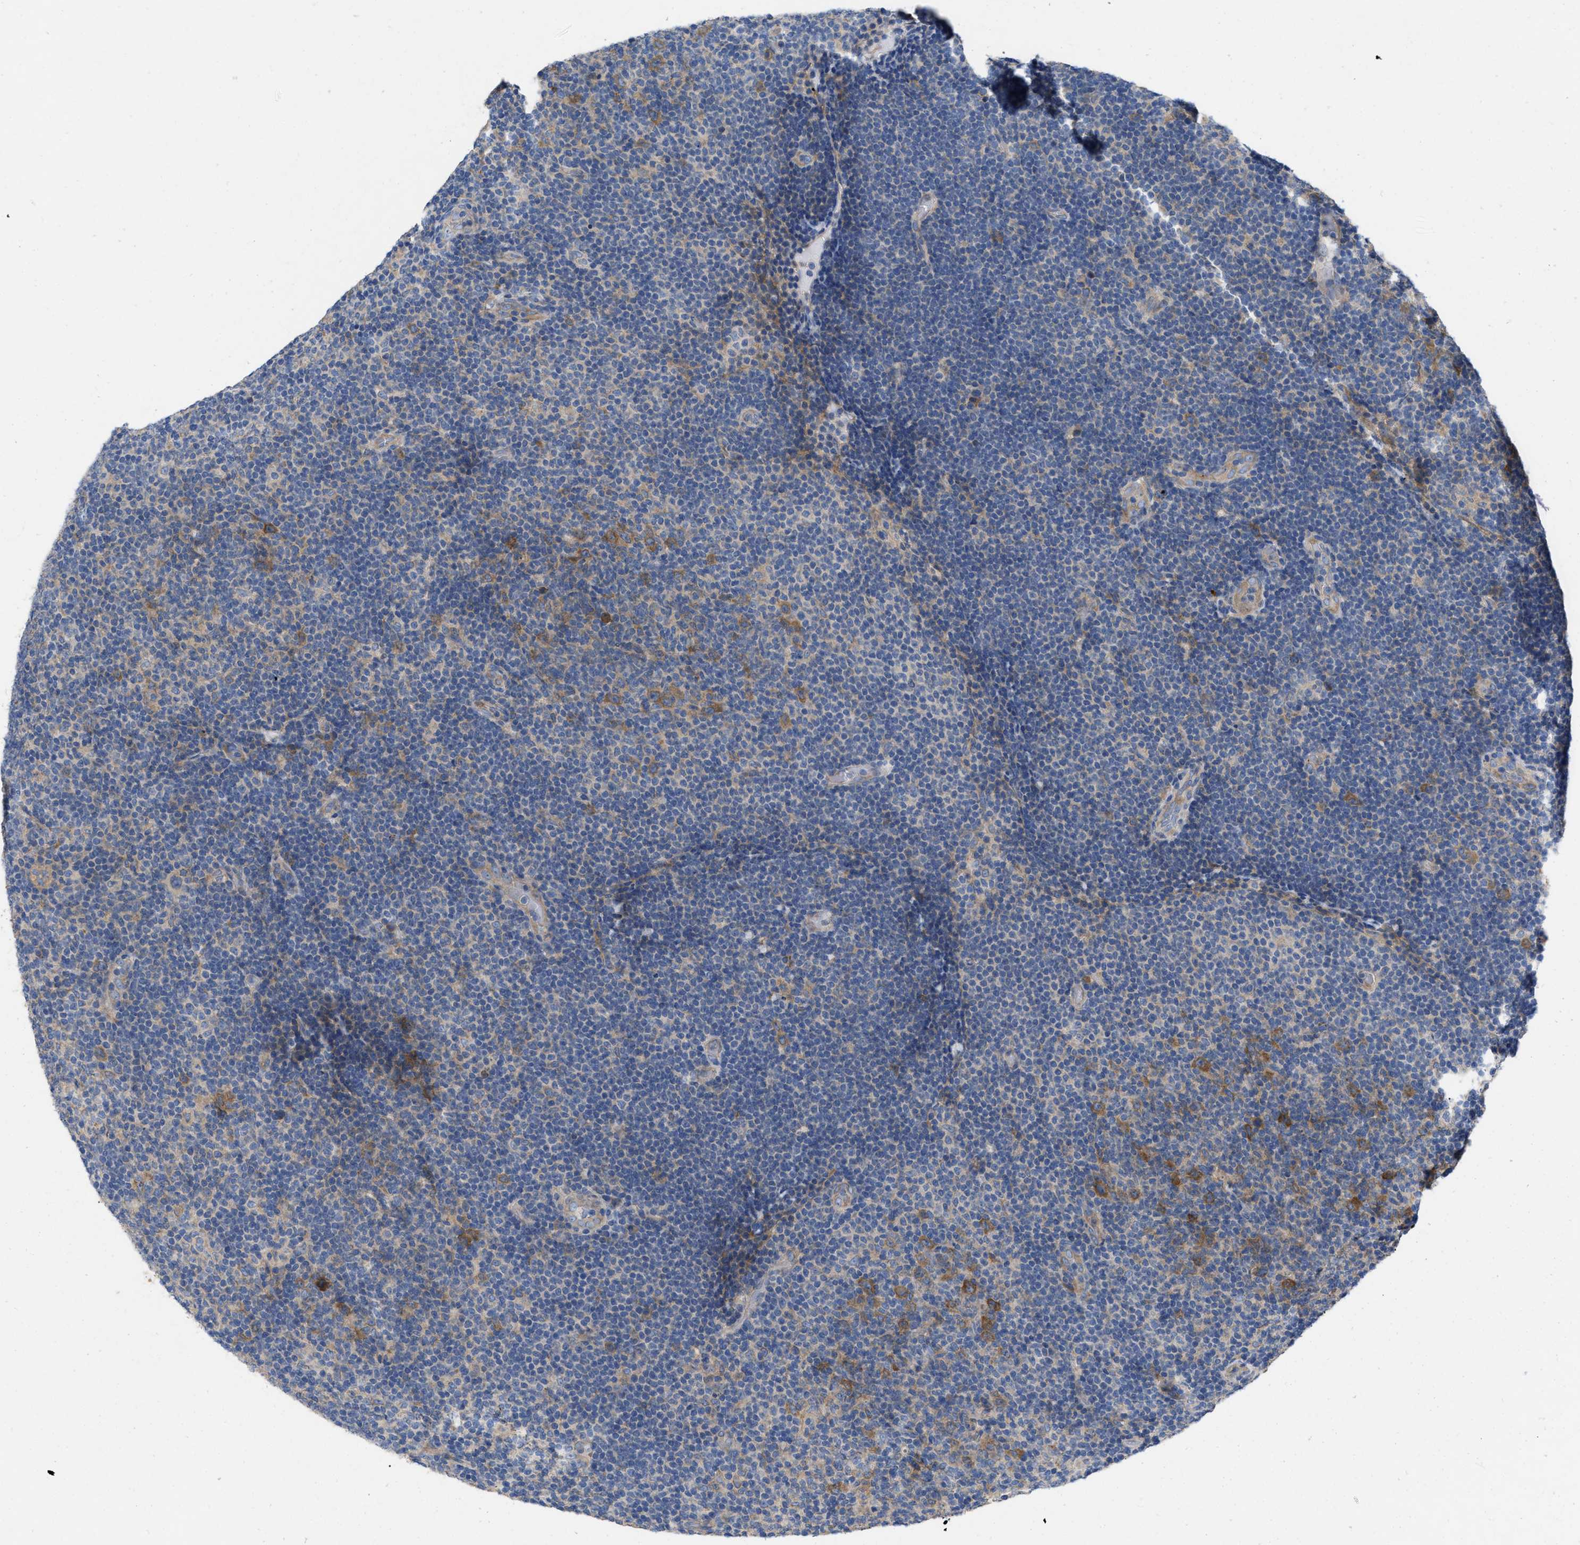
{"staining": {"intensity": "moderate", "quantity": "<25%", "location": "cytoplasmic/membranous"}, "tissue": "lymphoma", "cell_type": "Tumor cells", "image_type": "cancer", "snomed": [{"axis": "morphology", "description": "Malignant lymphoma, non-Hodgkin's type, Low grade"}, {"axis": "topography", "description": "Lymph node"}], "caption": "Lymphoma stained with DAB (3,3'-diaminobenzidine) immunohistochemistry (IHC) demonstrates low levels of moderate cytoplasmic/membranous positivity in about <25% of tumor cells.", "gene": "TMEM131", "patient": {"sex": "male", "age": 83}}